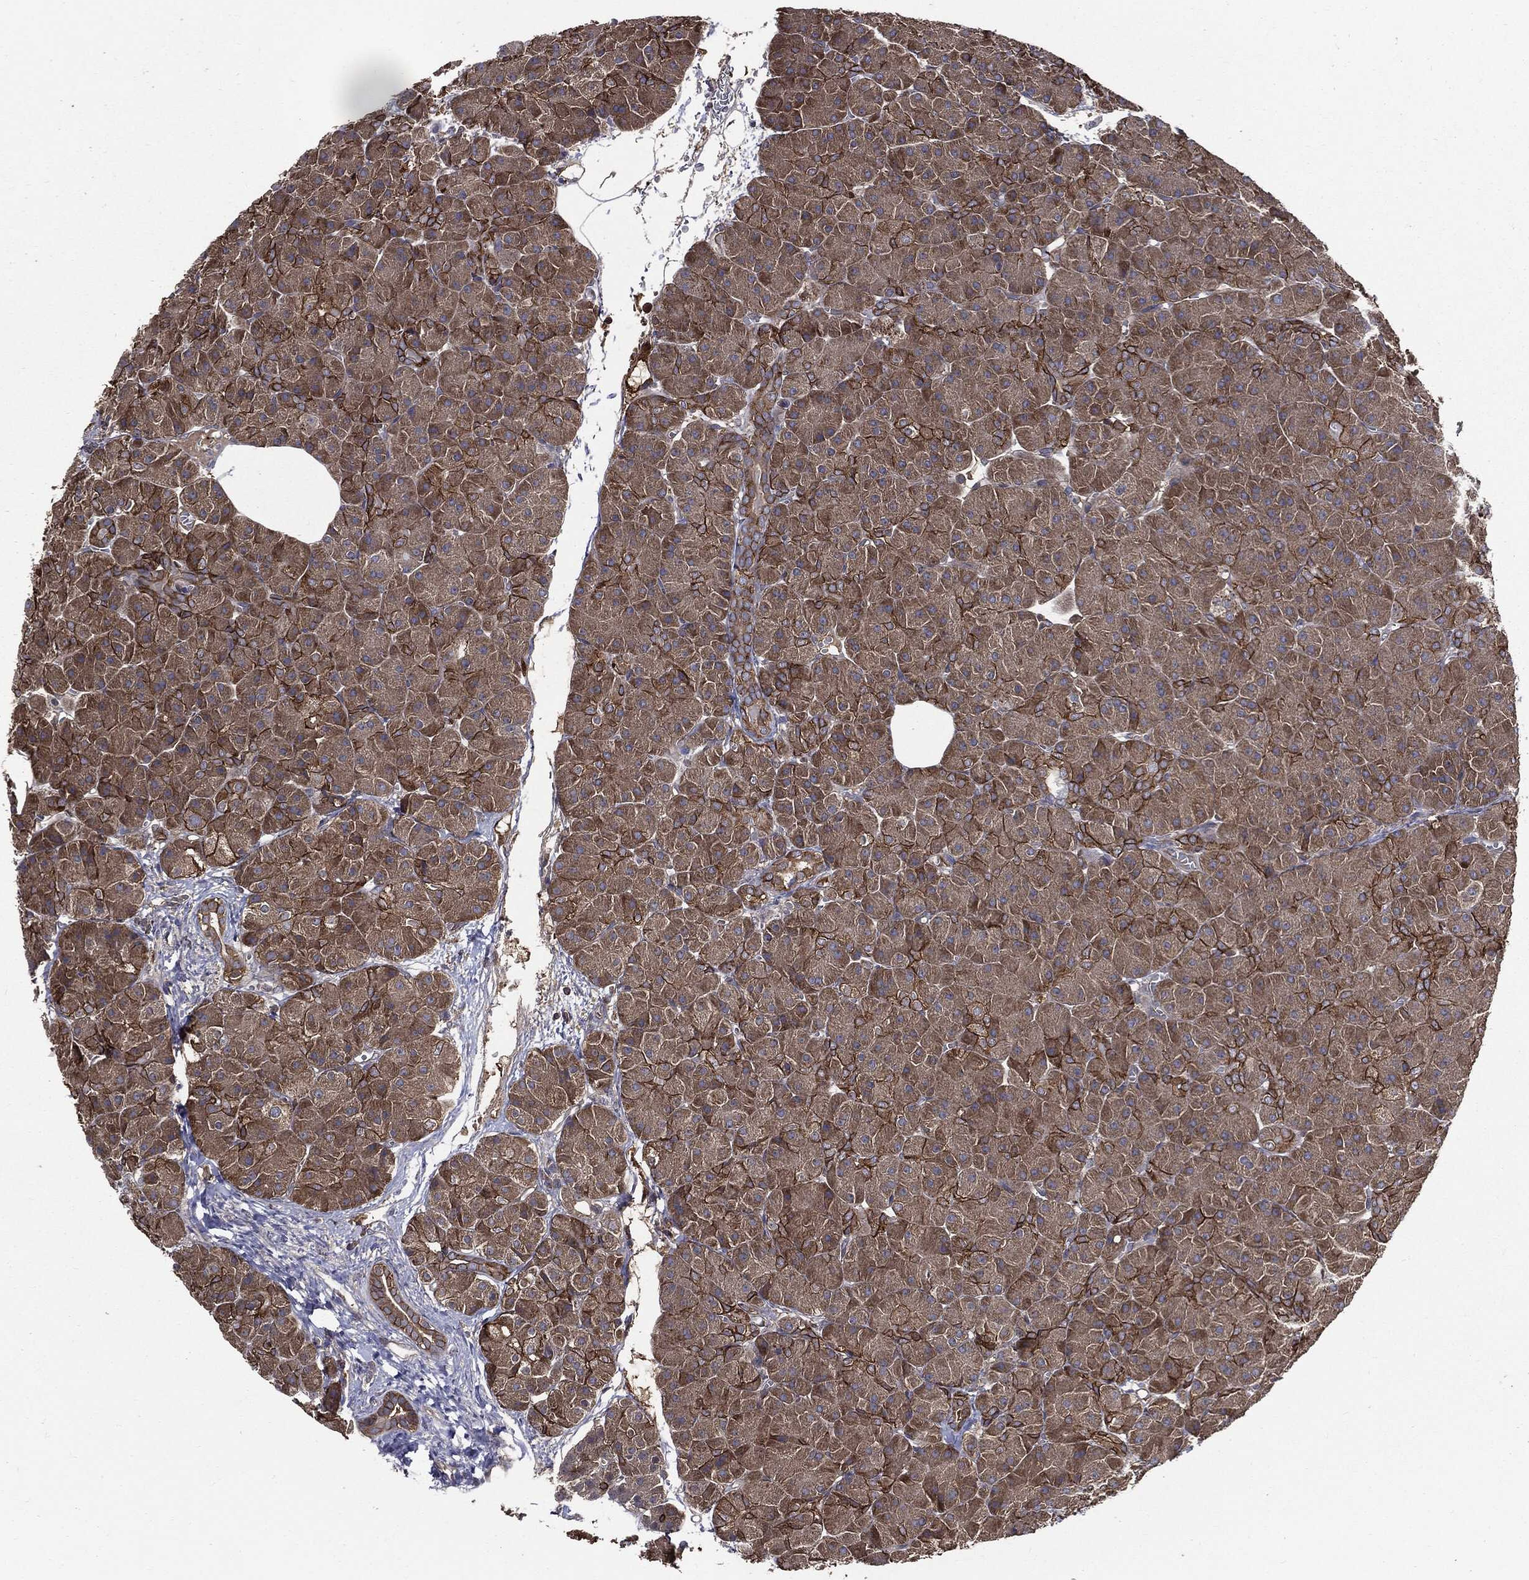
{"staining": {"intensity": "moderate", "quantity": ">75%", "location": "cytoplasmic/membranous"}, "tissue": "pancreas", "cell_type": "Exocrine glandular cells", "image_type": "normal", "snomed": [{"axis": "morphology", "description": "Normal tissue, NOS"}, {"axis": "topography", "description": "Pancreas"}], "caption": "Benign pancreas demonstrates moderate cytoplasmic/membranous positivity in approximately >75% of exocrine glandular cells, visualized by immunohistochemistry.", "gene": "PDCD6IP", "patient": {"sex": "male", "age": 61}}